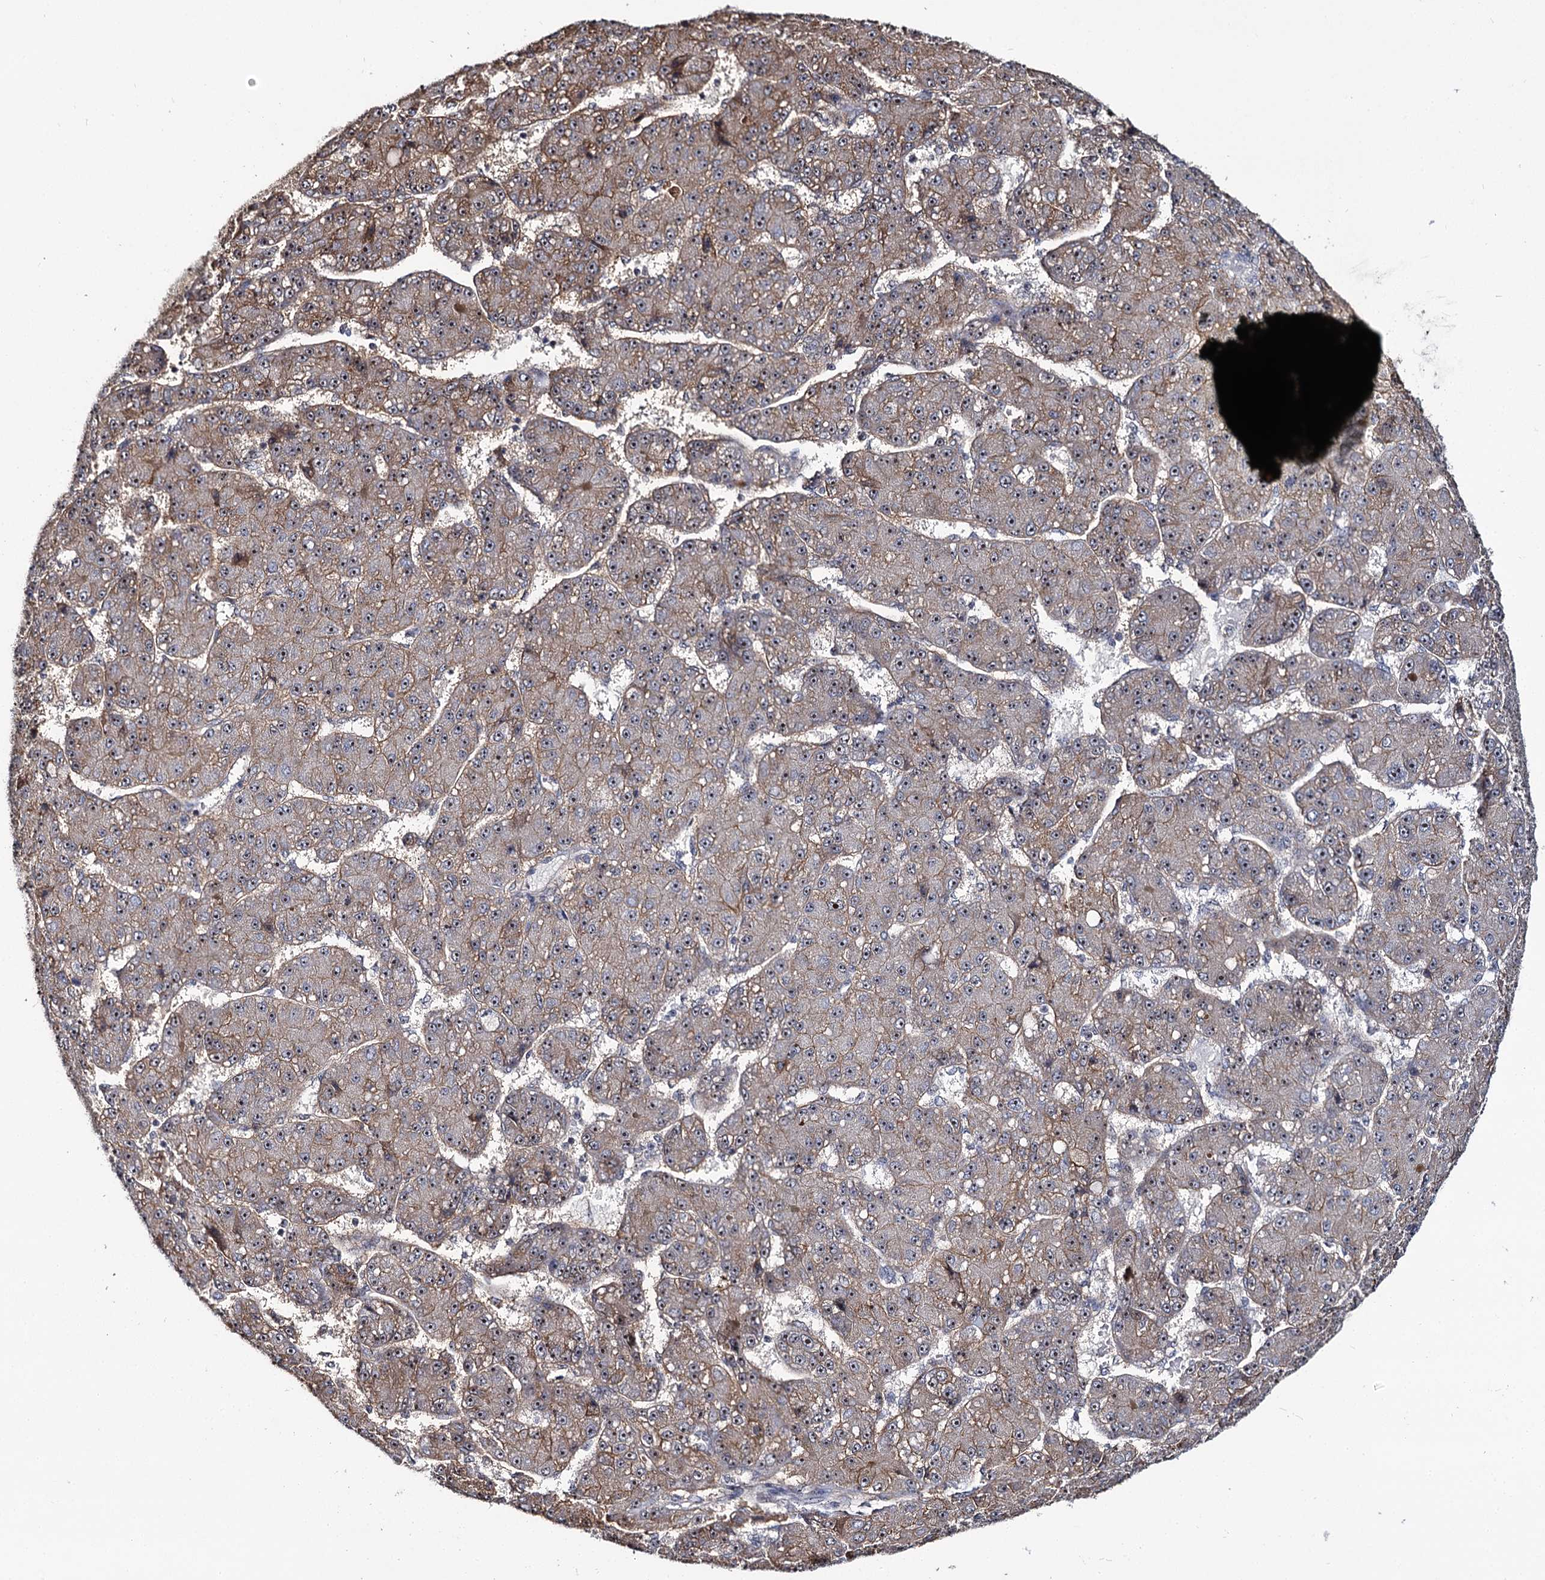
{"staining": {"intensity": "weak", "quantity": ">75%", "location": "cytoplasmic/membranous,nuclear"}, "tissue": "liver cancer", "cell_type": "Tumor cells", "image_type": "cancer", "snomed": [{"axis": "morphology", "description": "Carcinoma, Hepatocellular, NOS"}, {"axis": "topography", "description": "Liver"}], "caption": "Protein analysis of liver hepatocellular carcinoma tissue shows weak cytoplasmic/membranous and nuclear positivity in approximately >75% of tumor cells.", "gene": "SUPT20H", "patient": {"sex": "male", "age": 67}}